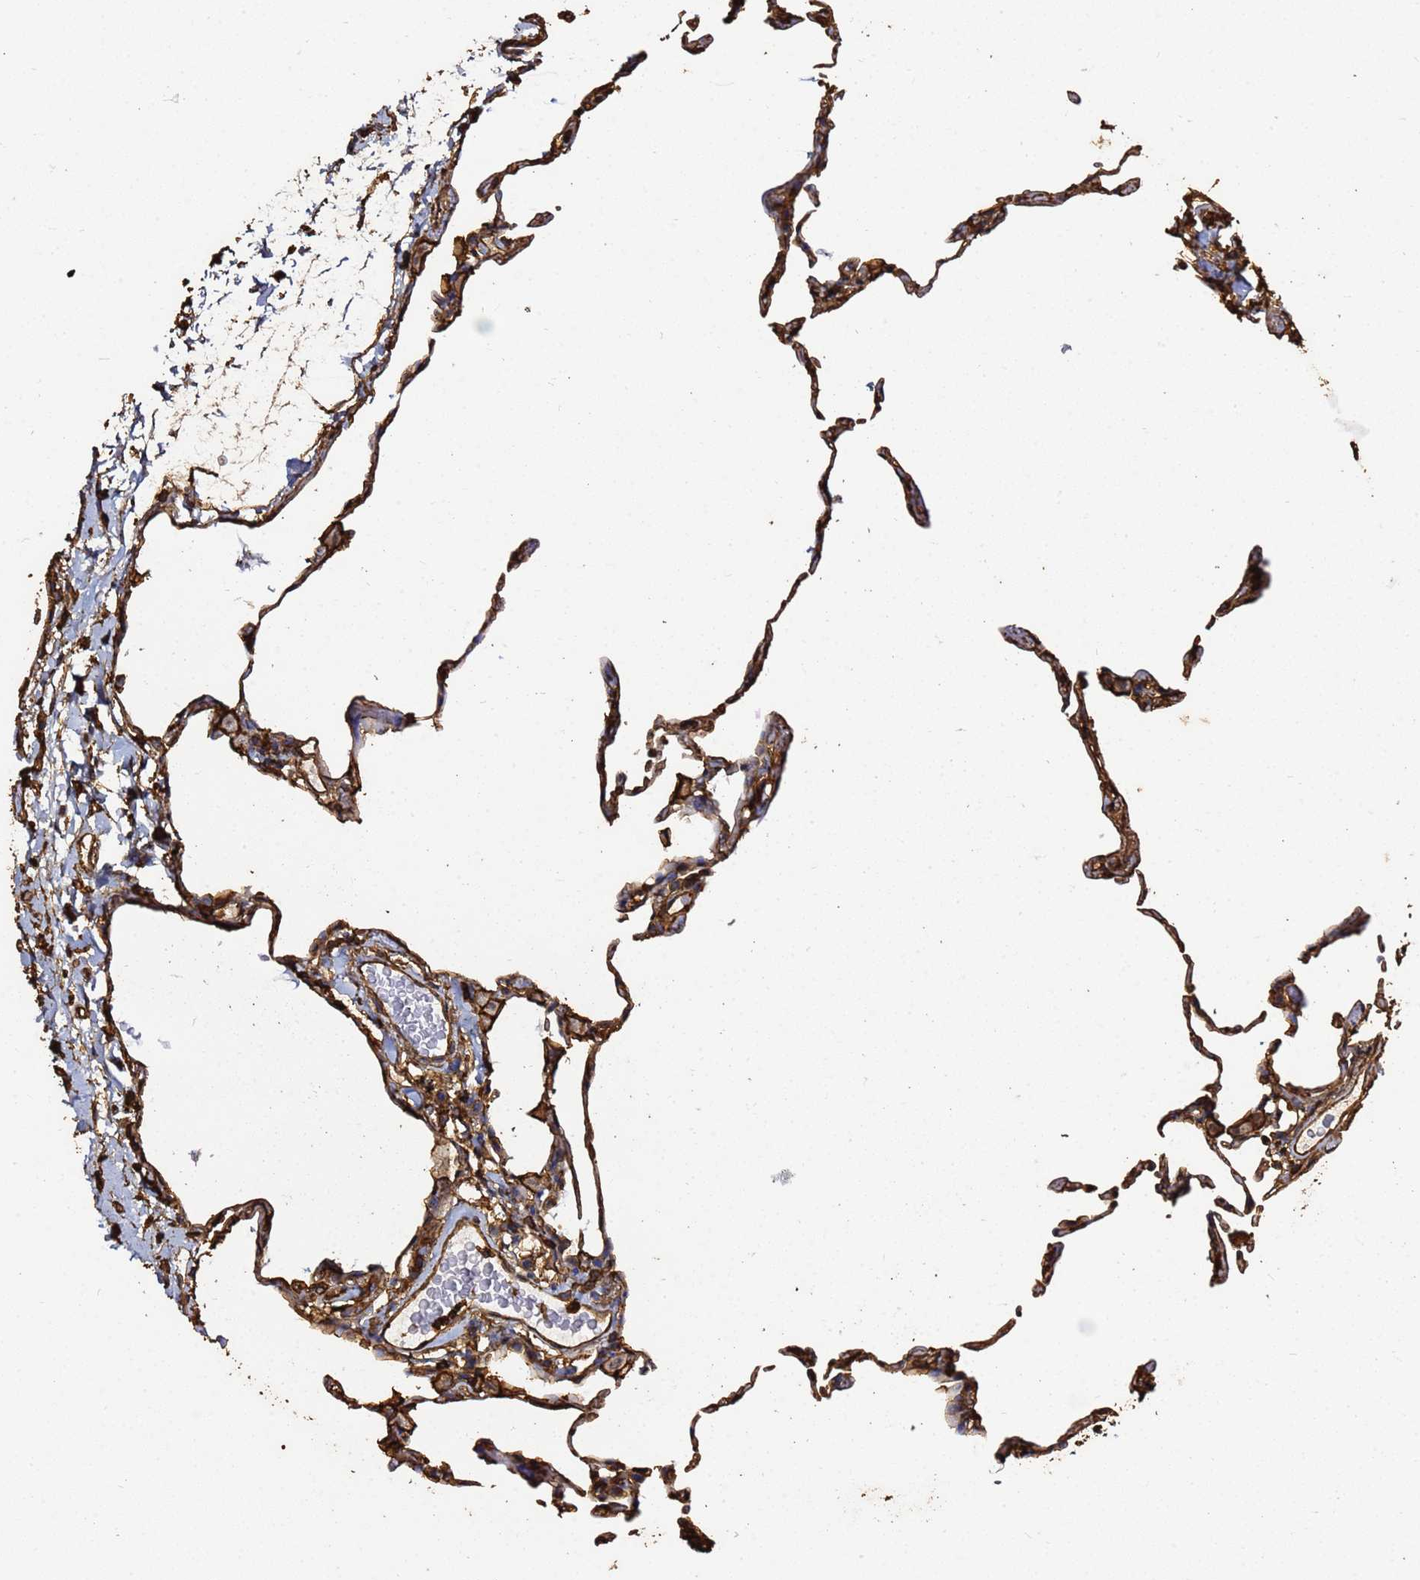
{"staining": {"intensity": "strong", "quantity": "25%-75%", "location": "cytoplasmic/membranous"}, "tissue": "lung", "cell_type": "Alveolar cells", "image_type": "normal", "snomed": [{"axis": "morphology", "description": "Normal tissue, NOS"}, {"axis": "topography", "description": "Lung"}], "caption": "Protein staining of normal lung exhibits strong cytoplasmic/membranous staining in approximately 25%-75% of alveolar cells. The staining was performed using DAB (3,3'-diaminobenzidine) to visualize the protein expression in brown, while the nuclei were stained in blue with hematoxylin (Magnification: 20x).", "gene": "ACTA1", "patient": {"sex": "female", "age": 57}}